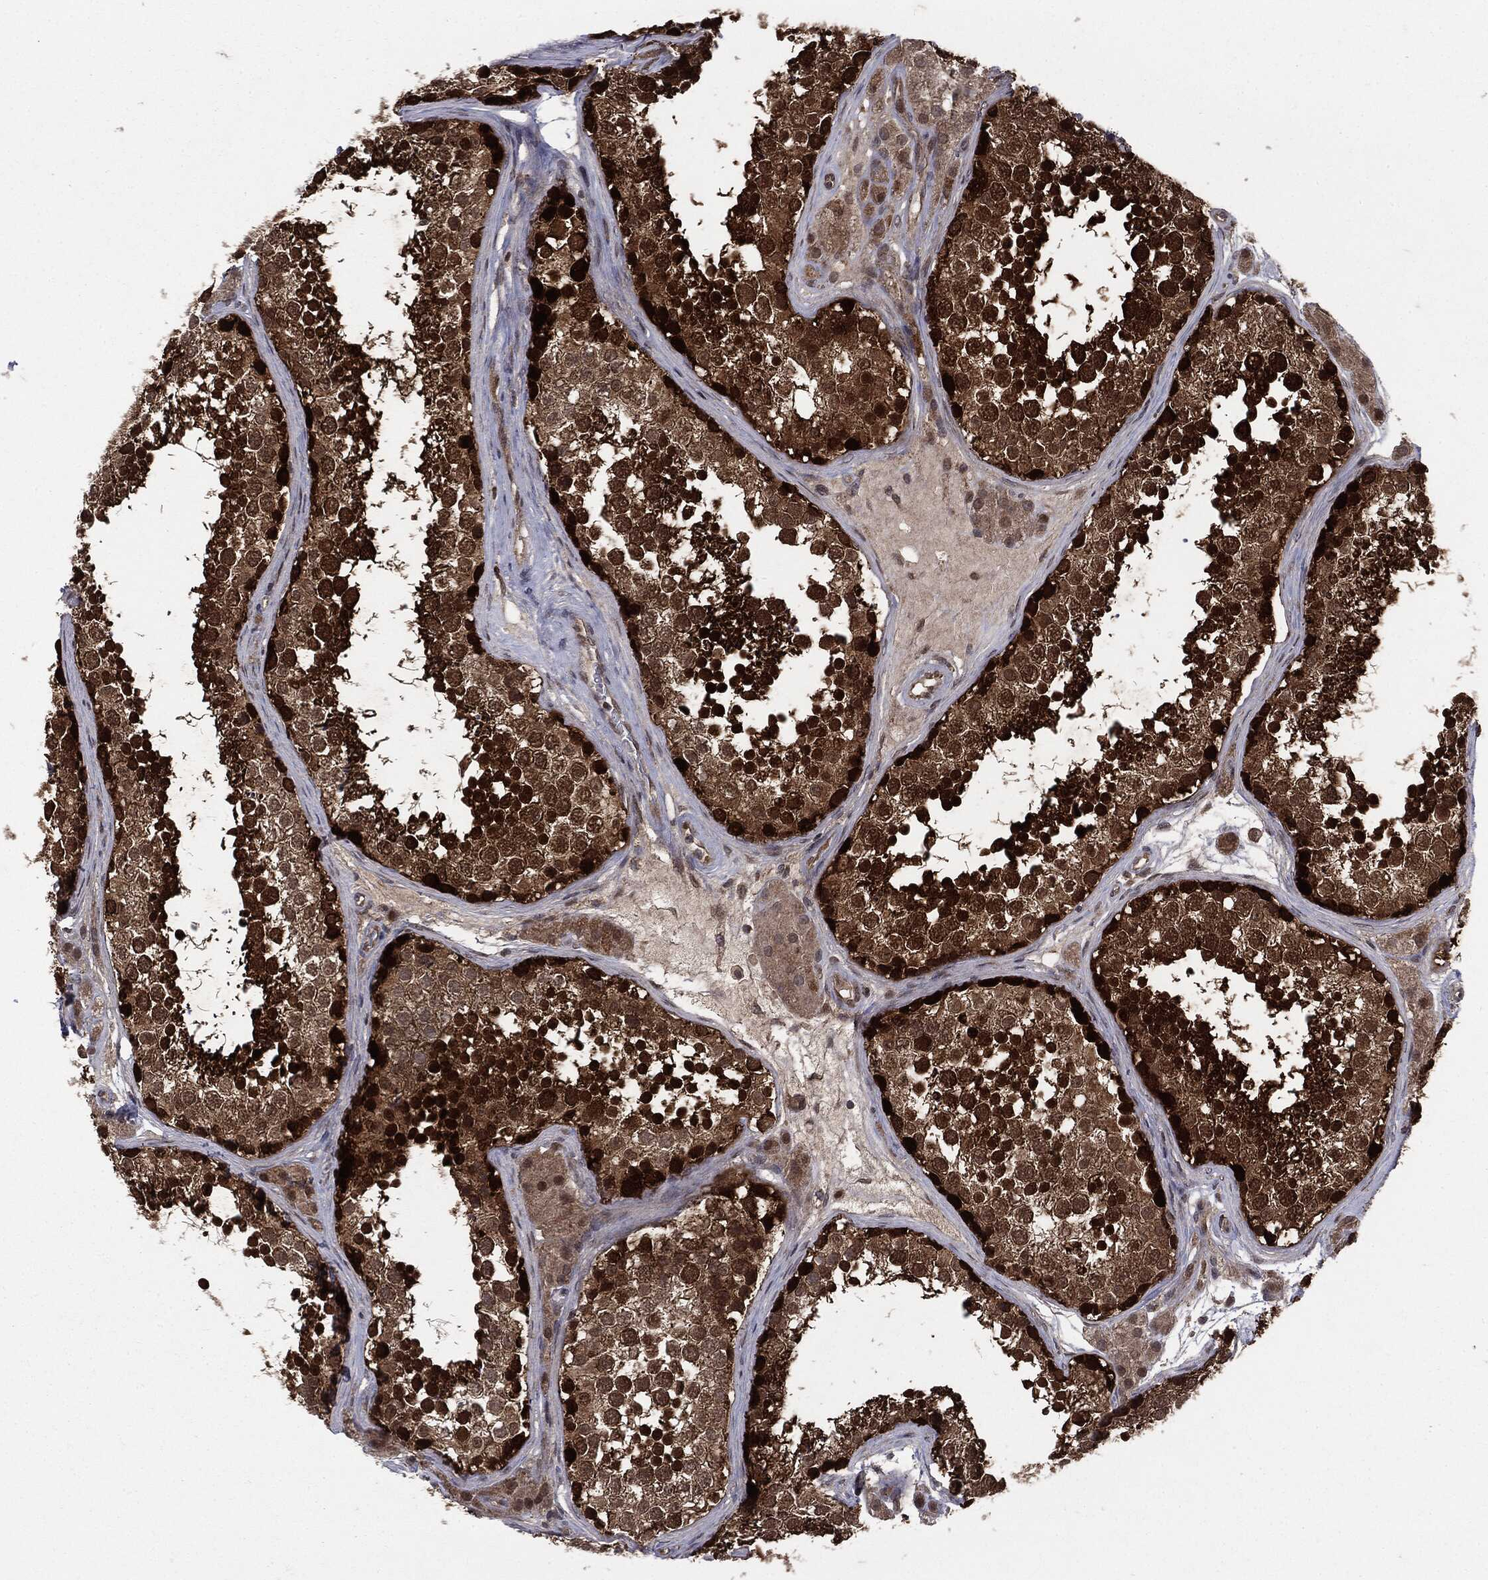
{"staining": {"intensity": "strong", "quantity": ">75%", "location": "cytoplasmic/membranous,nuclear"}, "tissue": "testis", "cell_type": "Cells in seminiferous ducts", "image_type": "normal", "snomed": [{"axis": "morphology", "description": "Normal tissue, NOS"}, {"axis": "topography", "description": "Testis"}], "caption": "High-power microscopy captured an immunohistochemistry image of benign testis, revealing strong cytoplasmic/membranous,nuclear staining in approximately >75% of cells in seminiferous ducts.", "gene": "PTPA", "patient": {"sex": "male", "age": 41}}